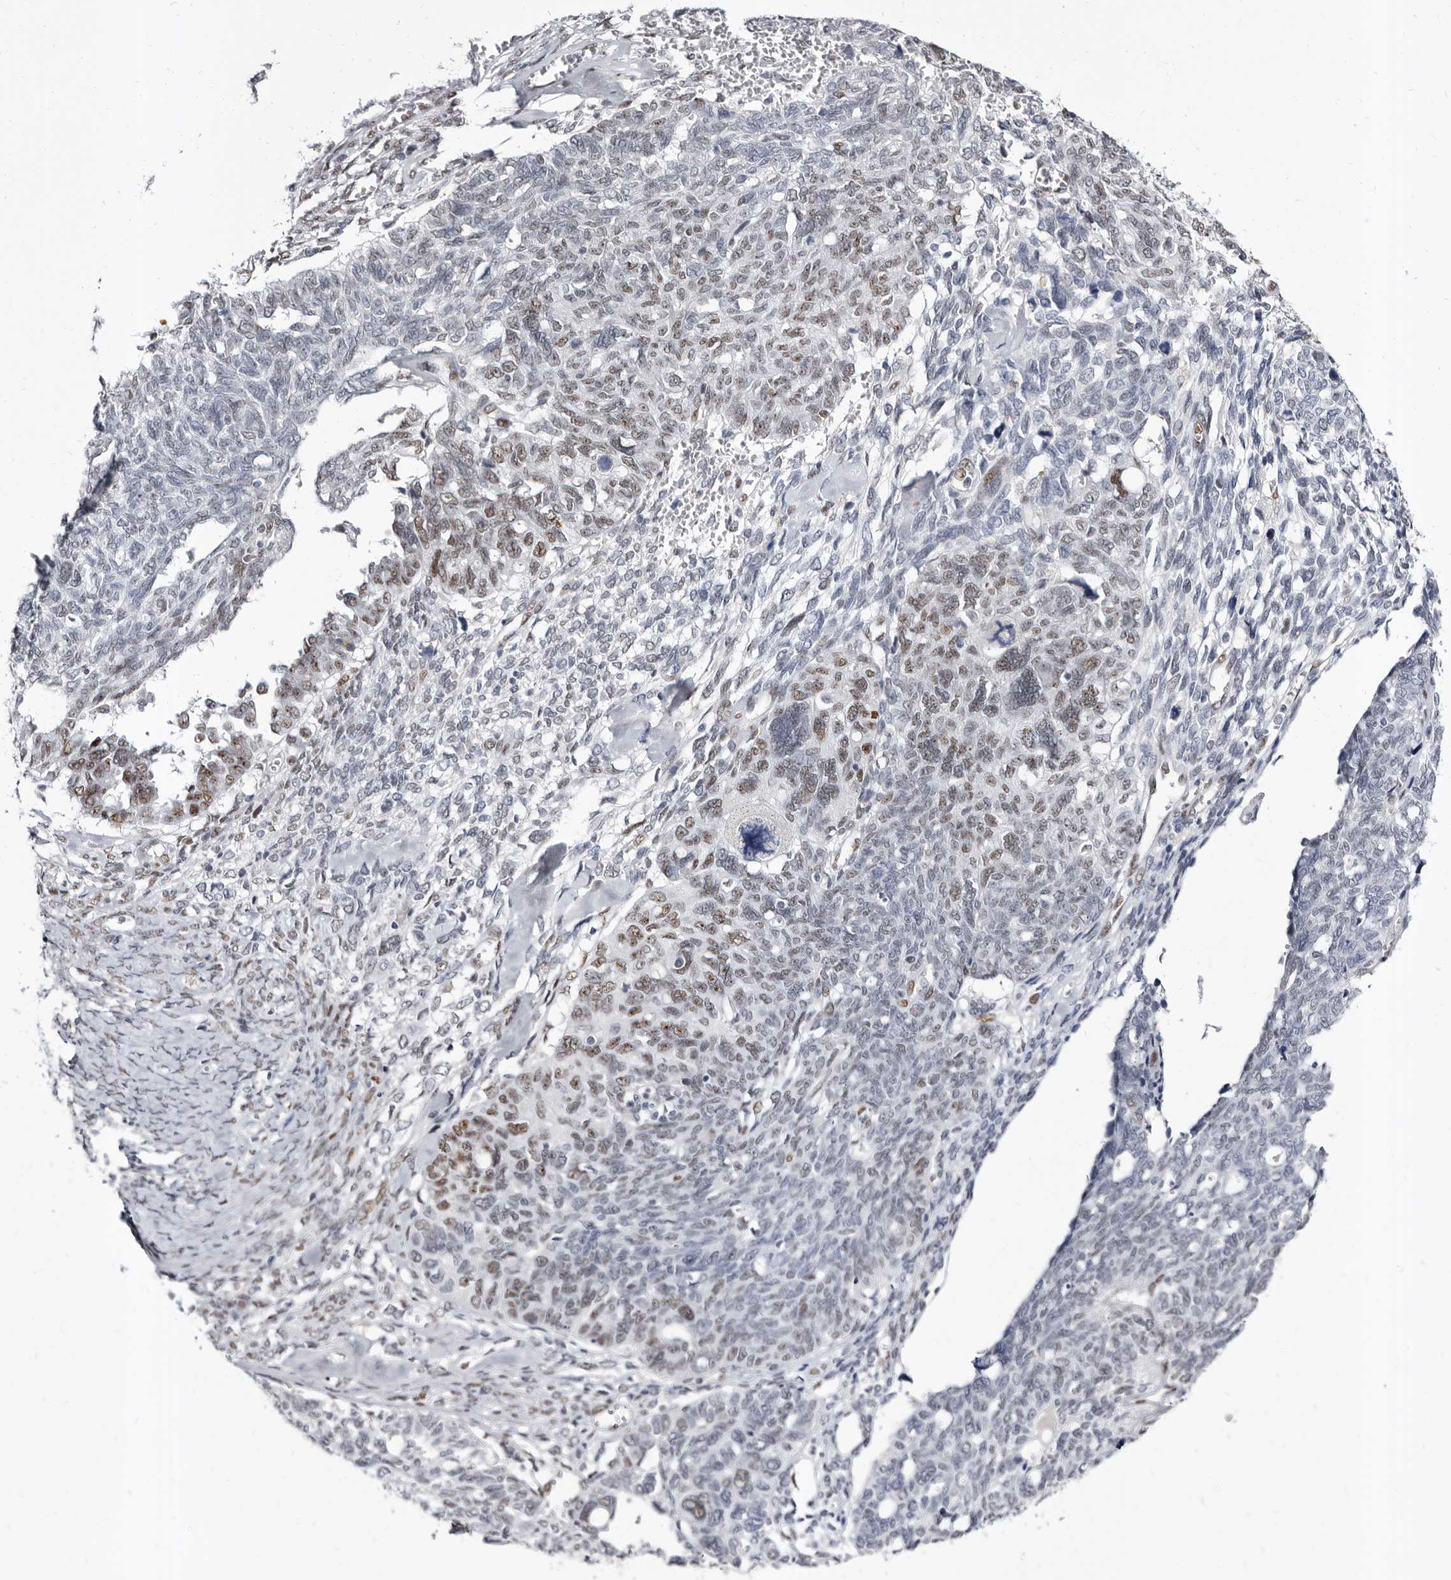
{"staining": {"intensity": "weak", "quantity": "25%-75%", "location": "nuclear"}, "tissue": "ovarian cancer", "cell_type": "Tumor cells", "image_type": "cancer", "snomed": [{"axis": "morphology", "description": "Cystadenocarcinoma, serous, NOS"}, {"axis": "topography", "description": "Ovary"}], "caption": "Protein staining of ovarian cancer (serous cystadenocarcinoma) tissue exhibits weak nuclear expression in about 25%-75% of tumor cells.", "gene": "ZNF326", "patient": {"sex": "female", "age": 79}}